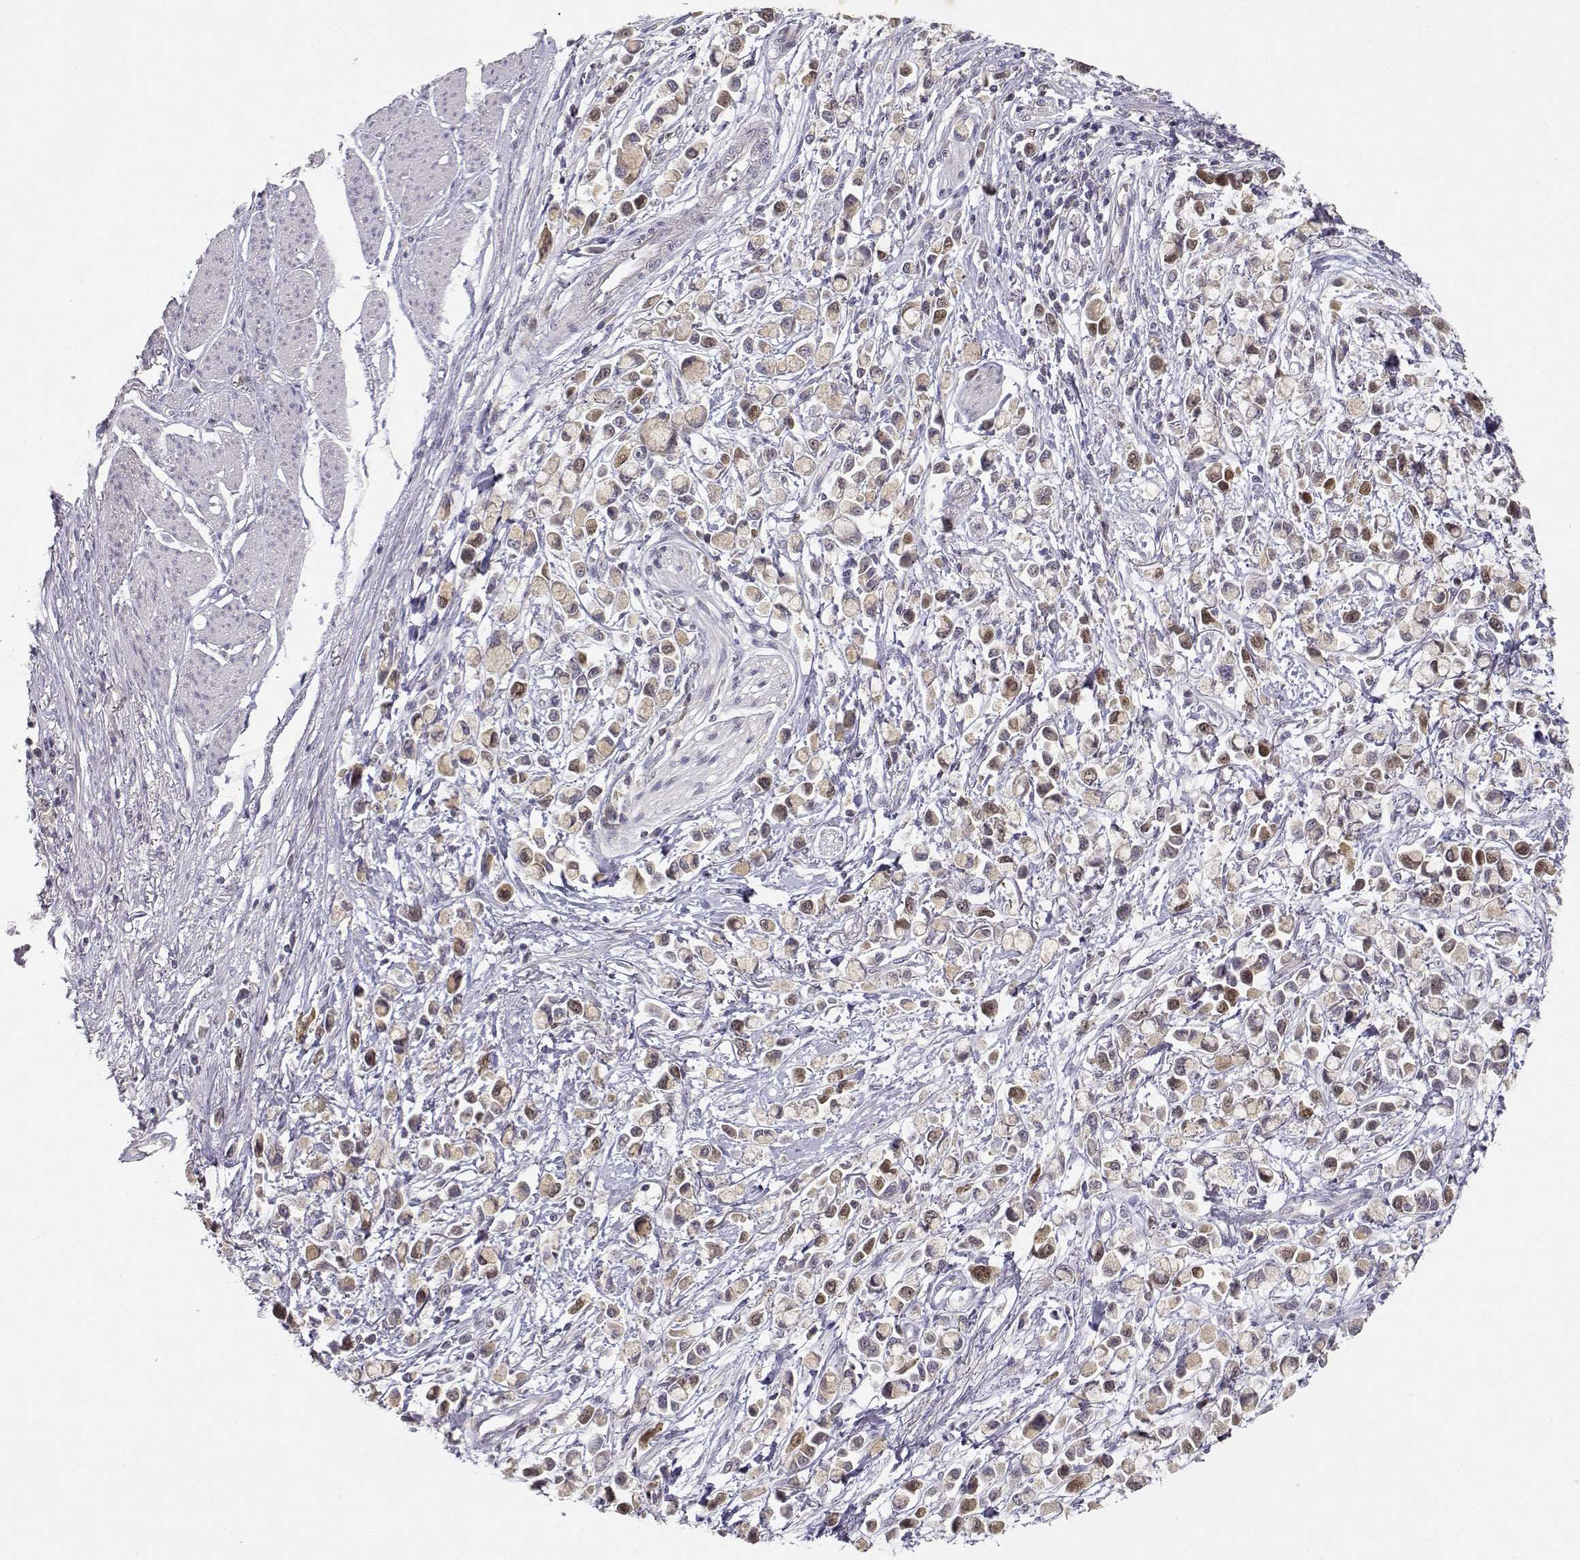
{"staining": {"intensity": "moderate", "quantity": "<25%", "location": "nuclear"}, "tissue": "stomach cancer", "cell_type": "Tumor cells", "image_type": "cancer", "snomed": [{"axis": "morphology", "description": "Adenocarcinoma, NOS"}, {"axis": "topography", "description": "Stomach"}], "caption": "About <25% of tumor cells in stomach adenocarcinoma show moderate nuclear protein expression as visualized by brown immunohistochemical staining.", "gene": "RAD51", "patient": {"sex": "female", "age": 81}}